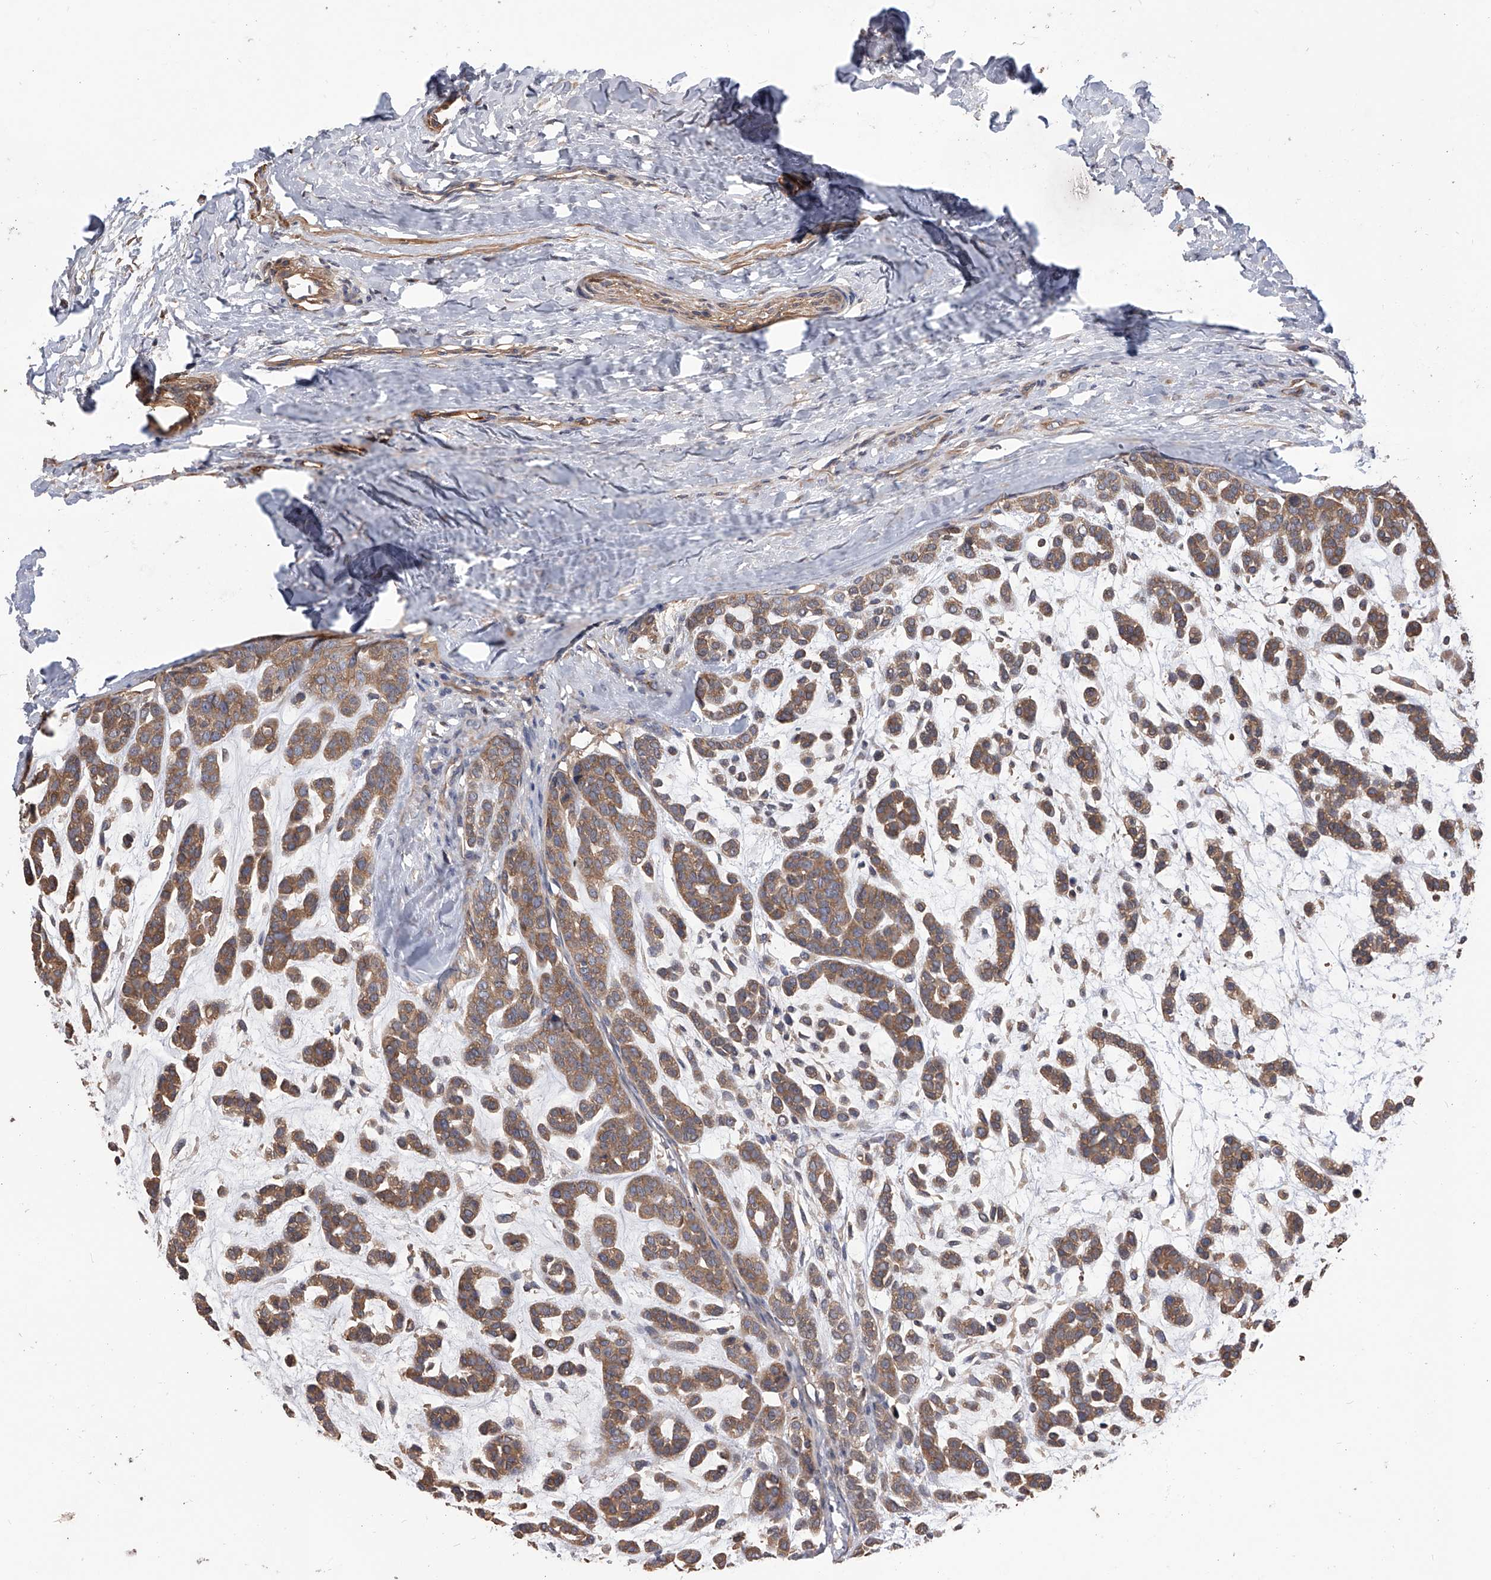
{"staining": {"intensity": "moderate", "quantity": ">75%", "location": "cytoplasmic/membranous"}, "tissue": "head and neck cancer", "cell_type": "Tumor cells", "image_type": "cancer", "snomed": [{"axis": "morphology", "description": "Adenocarcinoma, NOS"}, {"axis": "morphology", "description": "Adenoma, NOS"}, {"axis": "topography", "description": "Head-Neck"}], "caption": "IHC staining of adenoma (head and neck), which displays medium levels of moderate cytoplasmic/membranous staining in about >75% of tumor cells indicating moderate cytoplasmic/membranous protein positivity. The staining was performed using DAB (3,3'-diaminobenzidine) (brown) for protein detection and nuclei were counterstained in hematoxylin (blue).", "gene": "CUL7", "patient": {"sex": "female", "age": 55}}